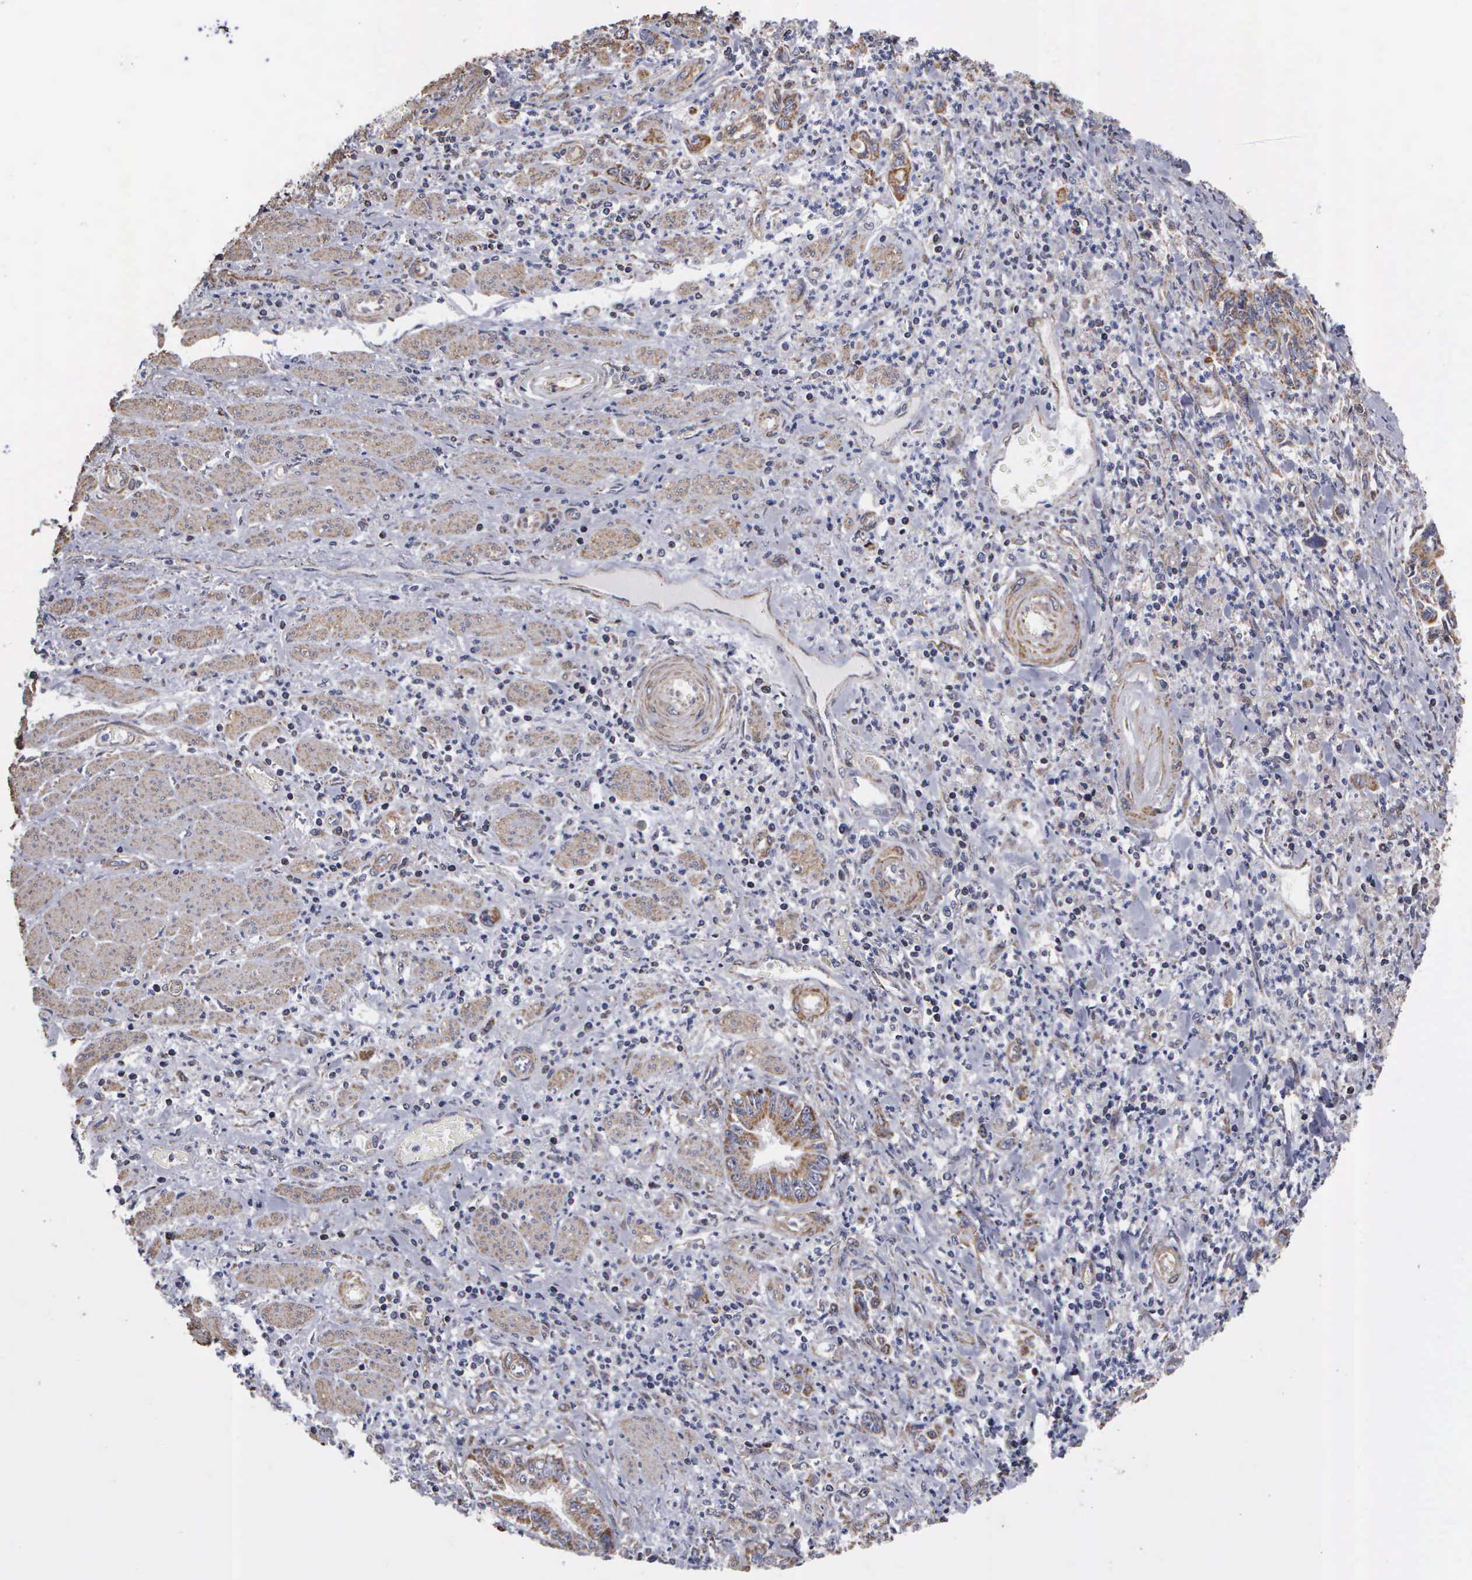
{"staining": {"intensity": "moderate", "quantity": "25%-75%", "location": "cytoplasmic/membranous,nuclear"}, "tissue": "stomach cancer", "cell_type": "Tumor cells", "image_type": "cancer", "snomed": [{"axis": "morphology", "description": "Adenocarcinoma, NOS"}, {"axis": "topography", "description": "Stomach"}], "caption": "This histopathology image shows immunohistochemistry staining of stomach adenocarcinoma, with medium moderate cytoplasmic/membranous and nuclear expression in approximately 25%-75% of tumor cells.", "gene": "NGDN", "patient": {"sex": "female", "age": 76}}